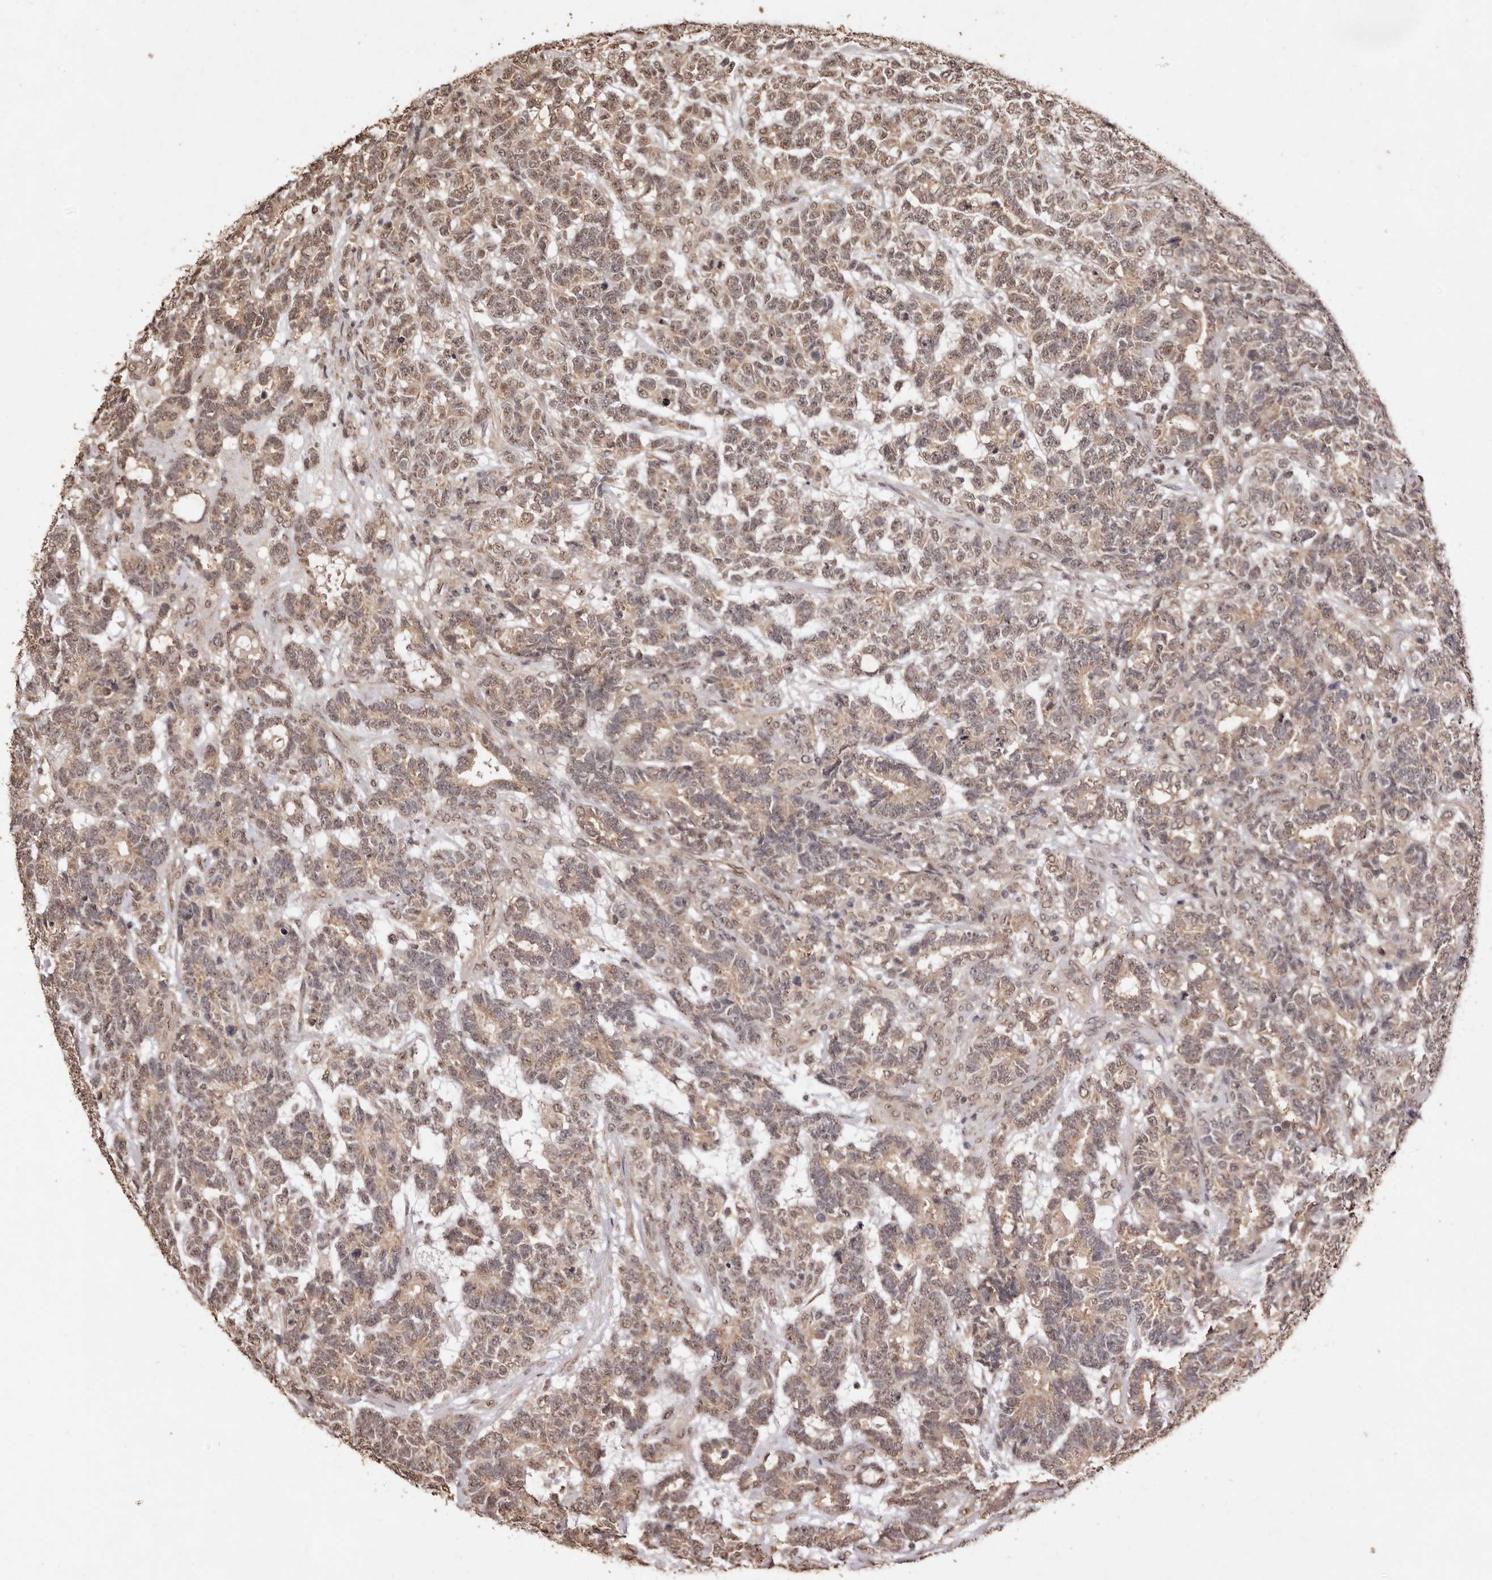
{"staining": {"intensity": "moderate", "quantity": ">75%", "location": "cytoplasmic/membranous,nuclear"}, "tissue": "testis cancer", "cell_type": "Tumor cells", "image_type": "cancer", "snomed": [{"axis": "morphology", "description": "Carcinoma, Embryonal, NOS"}, {"axis": "topography", "description": "Testis"}], "caption": "A medium amount of moderate cytoplasmic/membranous and nuclear expression is present in about >75% of tumor cells in testis embryonal carcinoma tissue.", "gene": "NOTCH1", "patient": {"sex": "male", "age": 26}}